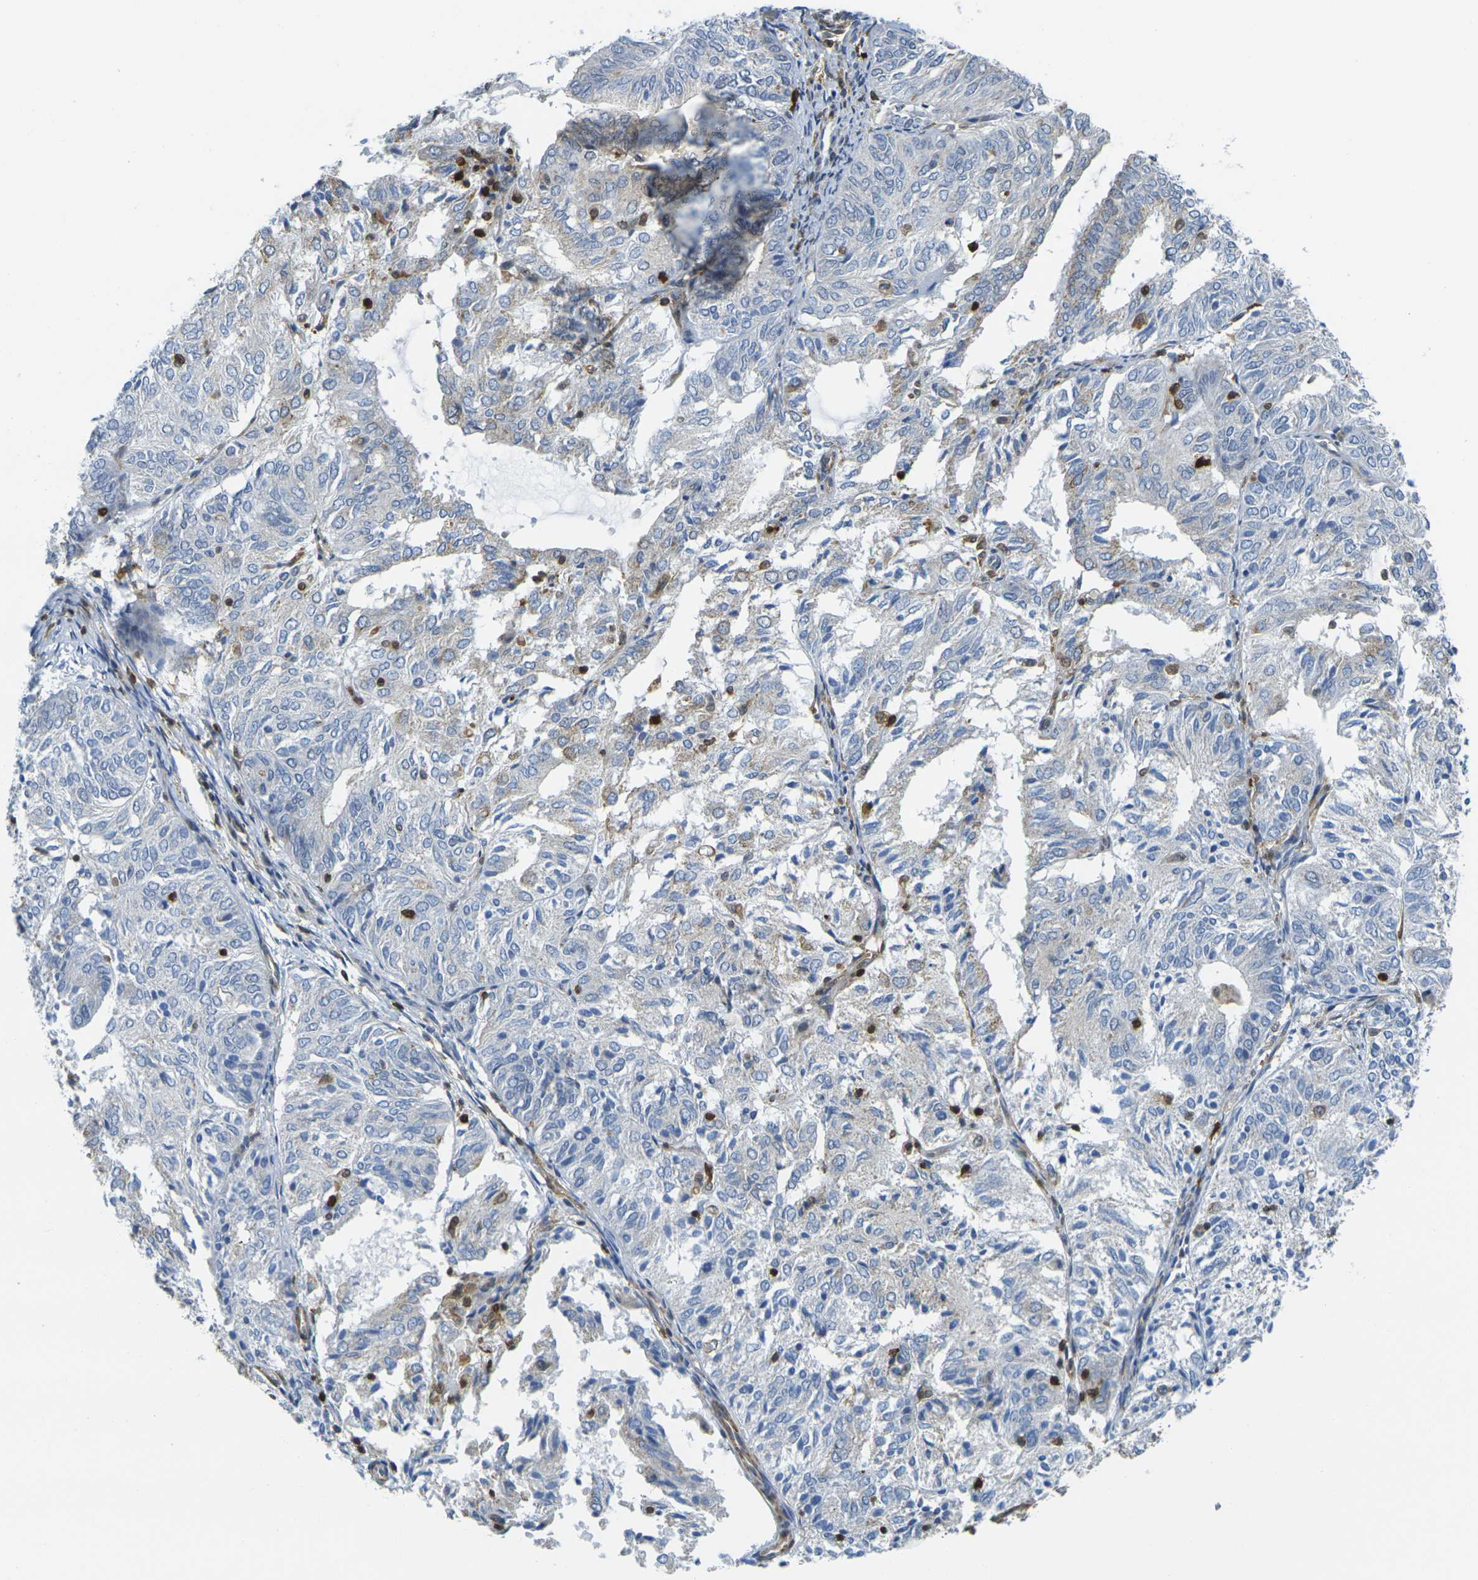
{"staining": {"intensity": "negative", "quantity": "none", "location": "none"}, "tissue": "endometrial cancer", "cell_type": "Tumor cells", "image_type": "cancer", "snomed": [{"axis": "morphology", "description": "Adenocarcinoma, NOS"}, {"axis": "topography", "description": "Uterus"}], "caption": "Immunohistochemistry (IHC) of human adenocarcinoma (endometrial) displays no expression in tumor cells.", "gene": "LASP1", "patient": {"sex": "female", "age": 60}}